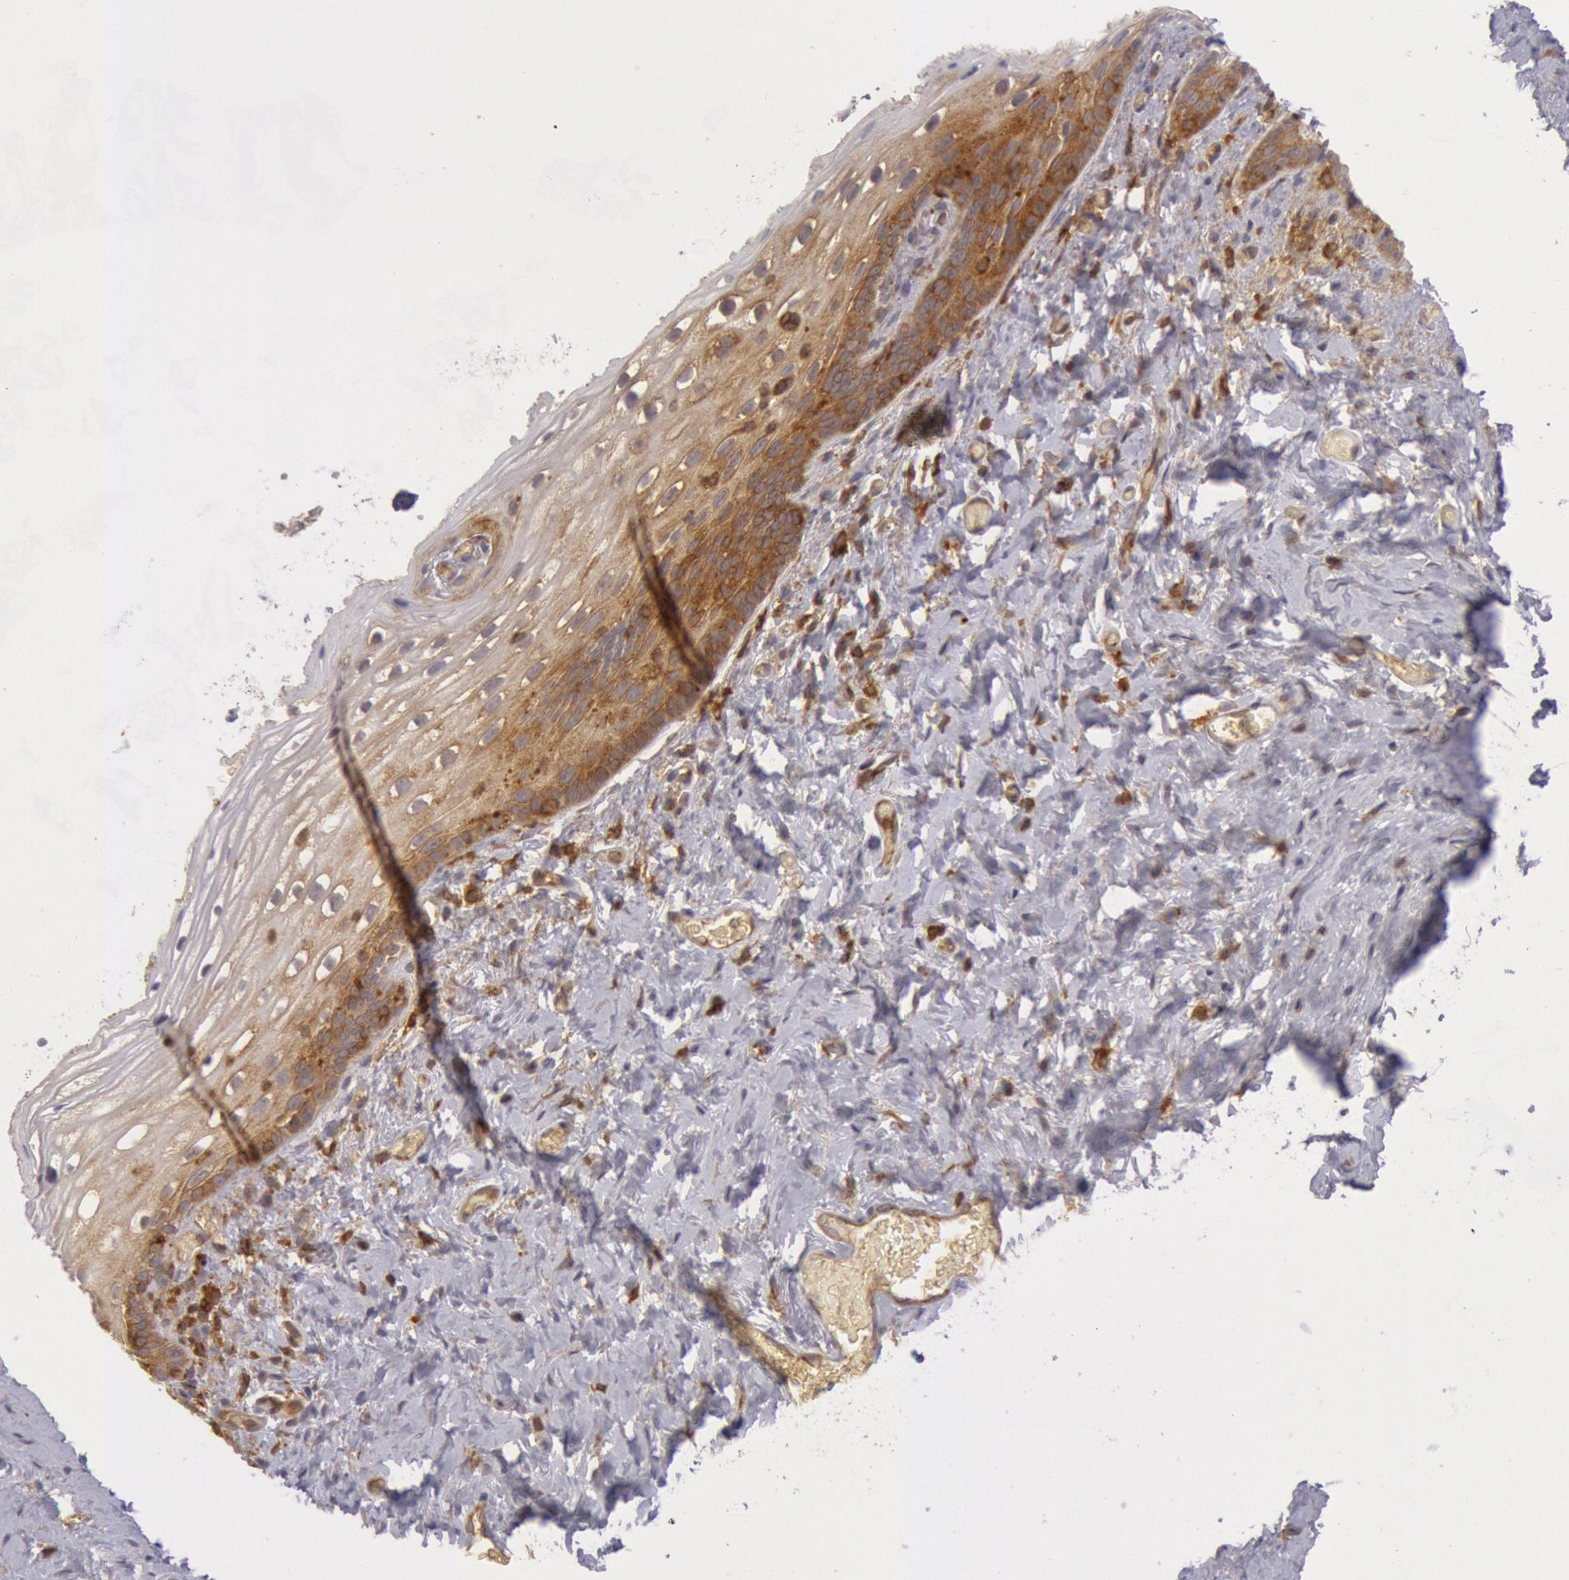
{"staining": {"intensity": "moderate", "quantity": "25%-75%", "location": "cytoplasmic/membranous"}, "tissue": "vagina", "cell_type": "Squamous epithelial cells", "image_type": "normal", "snomed": [{"axis": "morphology", "description": "Normal tissue, NOS"}, {"axis": "topography", "description": "Vagina"}], "caption": "A brown stain shows moderate cytoplasmic/membranous staining of a protein in squamous epithelial cells of normal vagina. (brown staining indicates protein expression, while blue staining denotes nuclei).", "gene": "IKBKB", "patient": {"sex": "female", "age": 61}}